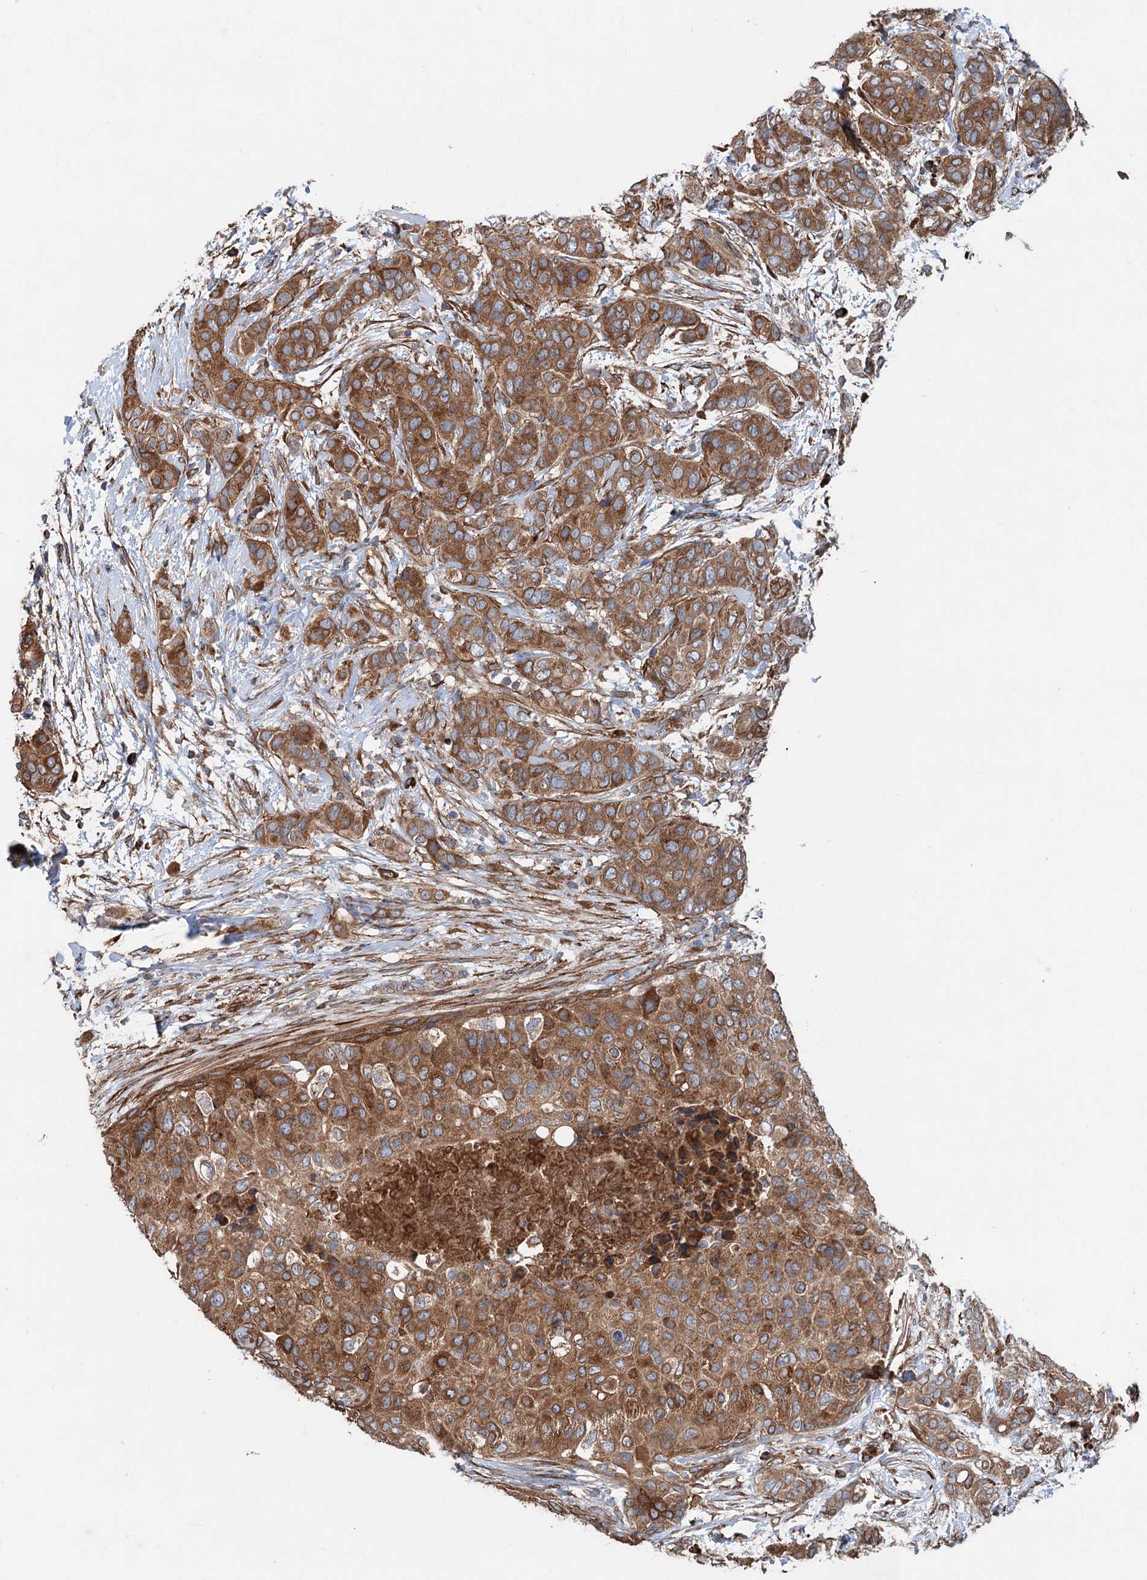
{"staining": {"intensity": "moderate", "quantity": ">75%", "location": "cytoplasmic/membranous"}, "tissue": "breast cancer", "cell_type": "Tumor cells", "image_type": "cancer", "snomed": [{"axis": "morphology", "description": "Lobular carcinoma"}, {"axis": "topography", "description": "Breast"}], "caption": "Brown immunohistochemical staining in human breast cancer reveals moderate cytoplasmic/membranous staining in about >75% of tumor cells.", "gene": "CALCOCO1", "patient": {"sex": "female", "age": 51}}